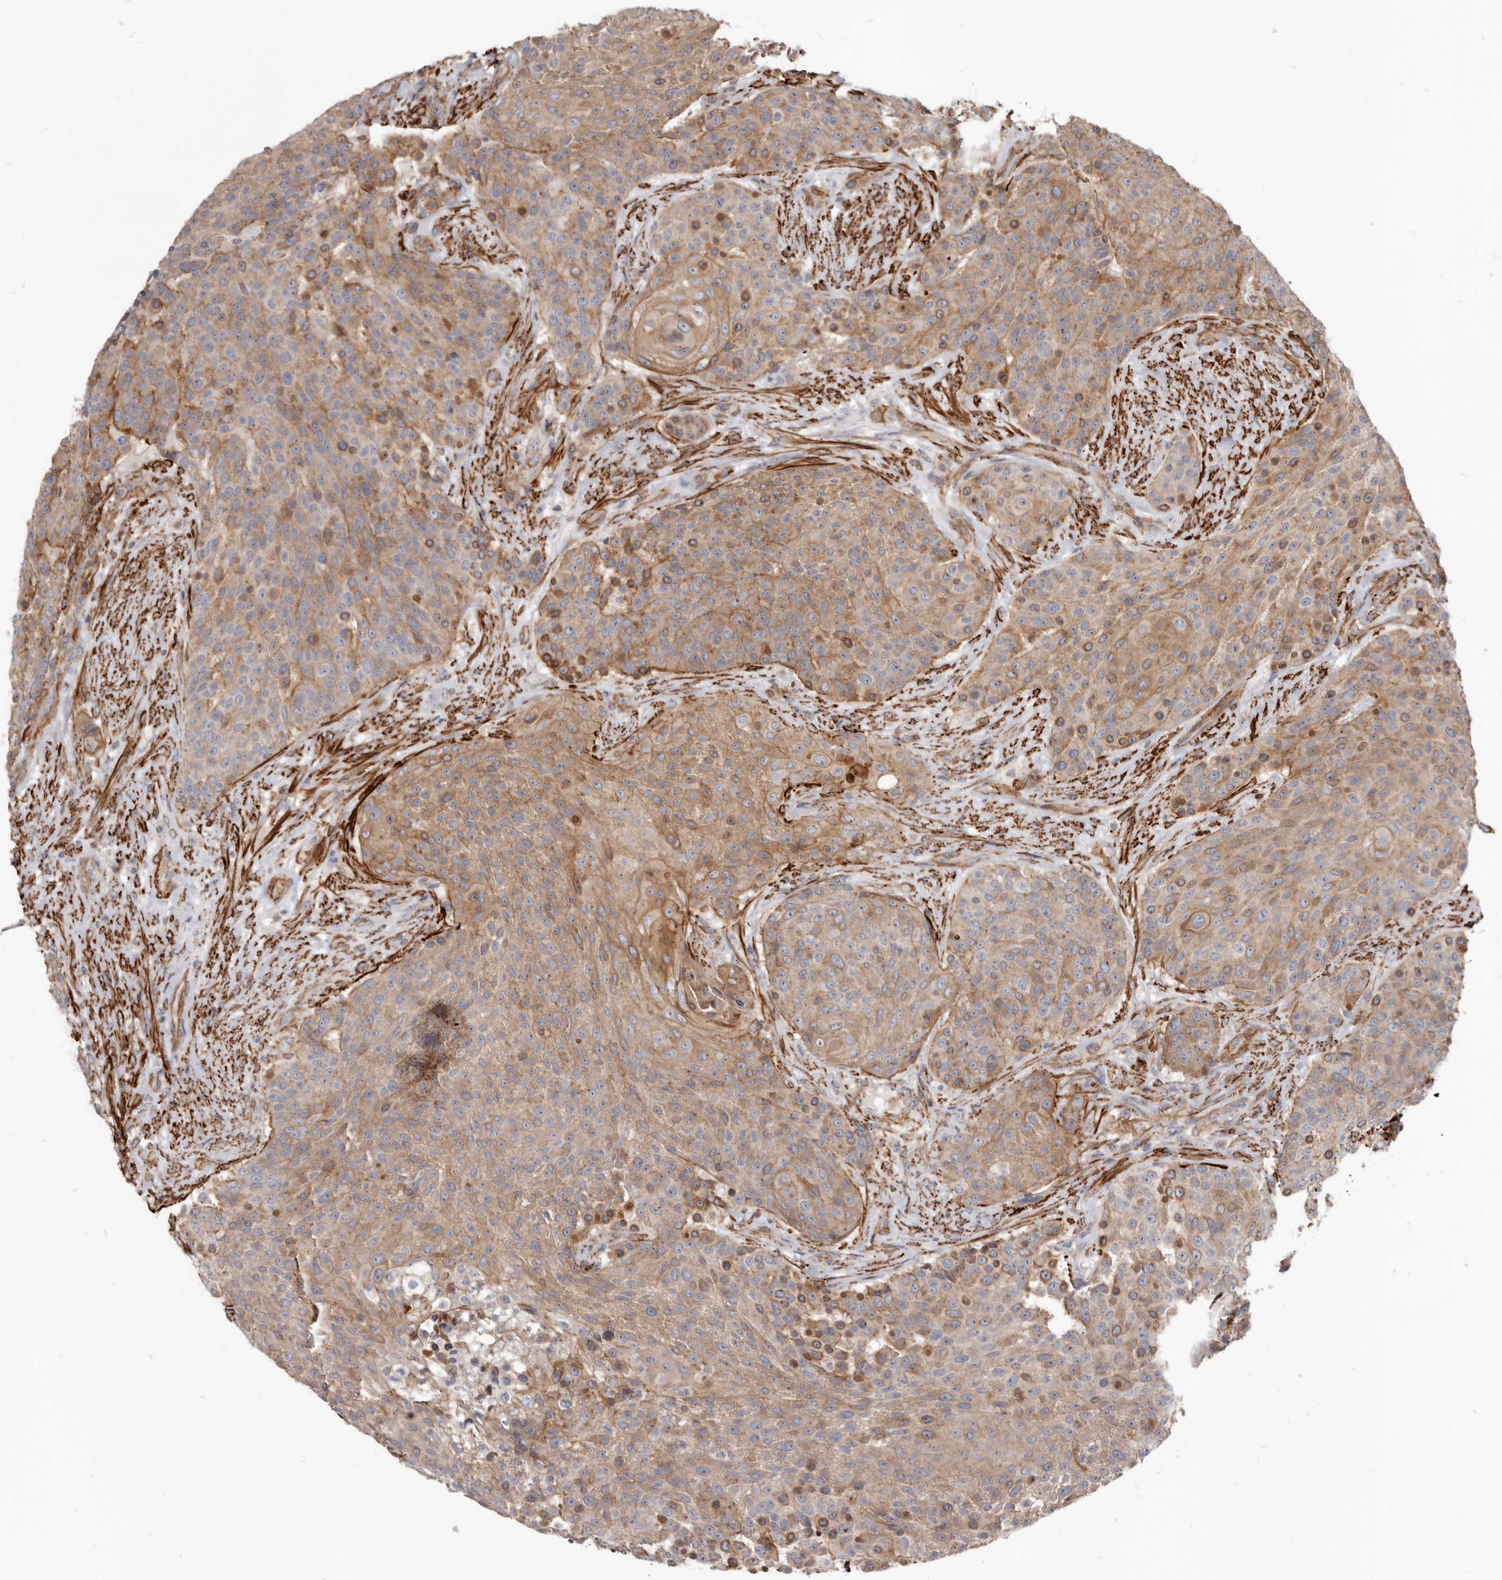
{"staining": {"intensity": "moderate", "quantity": ">75%", "location": "cytoplasmic/membranous"}, "tissue": "urothelial cancer", "cell_type": "Tumor cells", "image_type": "cancer", "snomed": [{"axis": "morphology", "description": "Urothelial carcinoma, High grade"}, {"axis": "topography", "description": "Urinary bladder"}], "caption": "The micrograph shows immunohistochemical staining of urothelial carcinoma (high-grade). There is moderate cytoplasmic/membranous positivity is seen in approximately >75% of tumor cells. The protein of interest is stained brown, and the nuclei are stained in blue (DAB (3,3'-diaminobenzidine) IHC with brightfield microscopy, high magnification).", "gene": "CGN", "patient": {"sex": "female", "age": 63}}